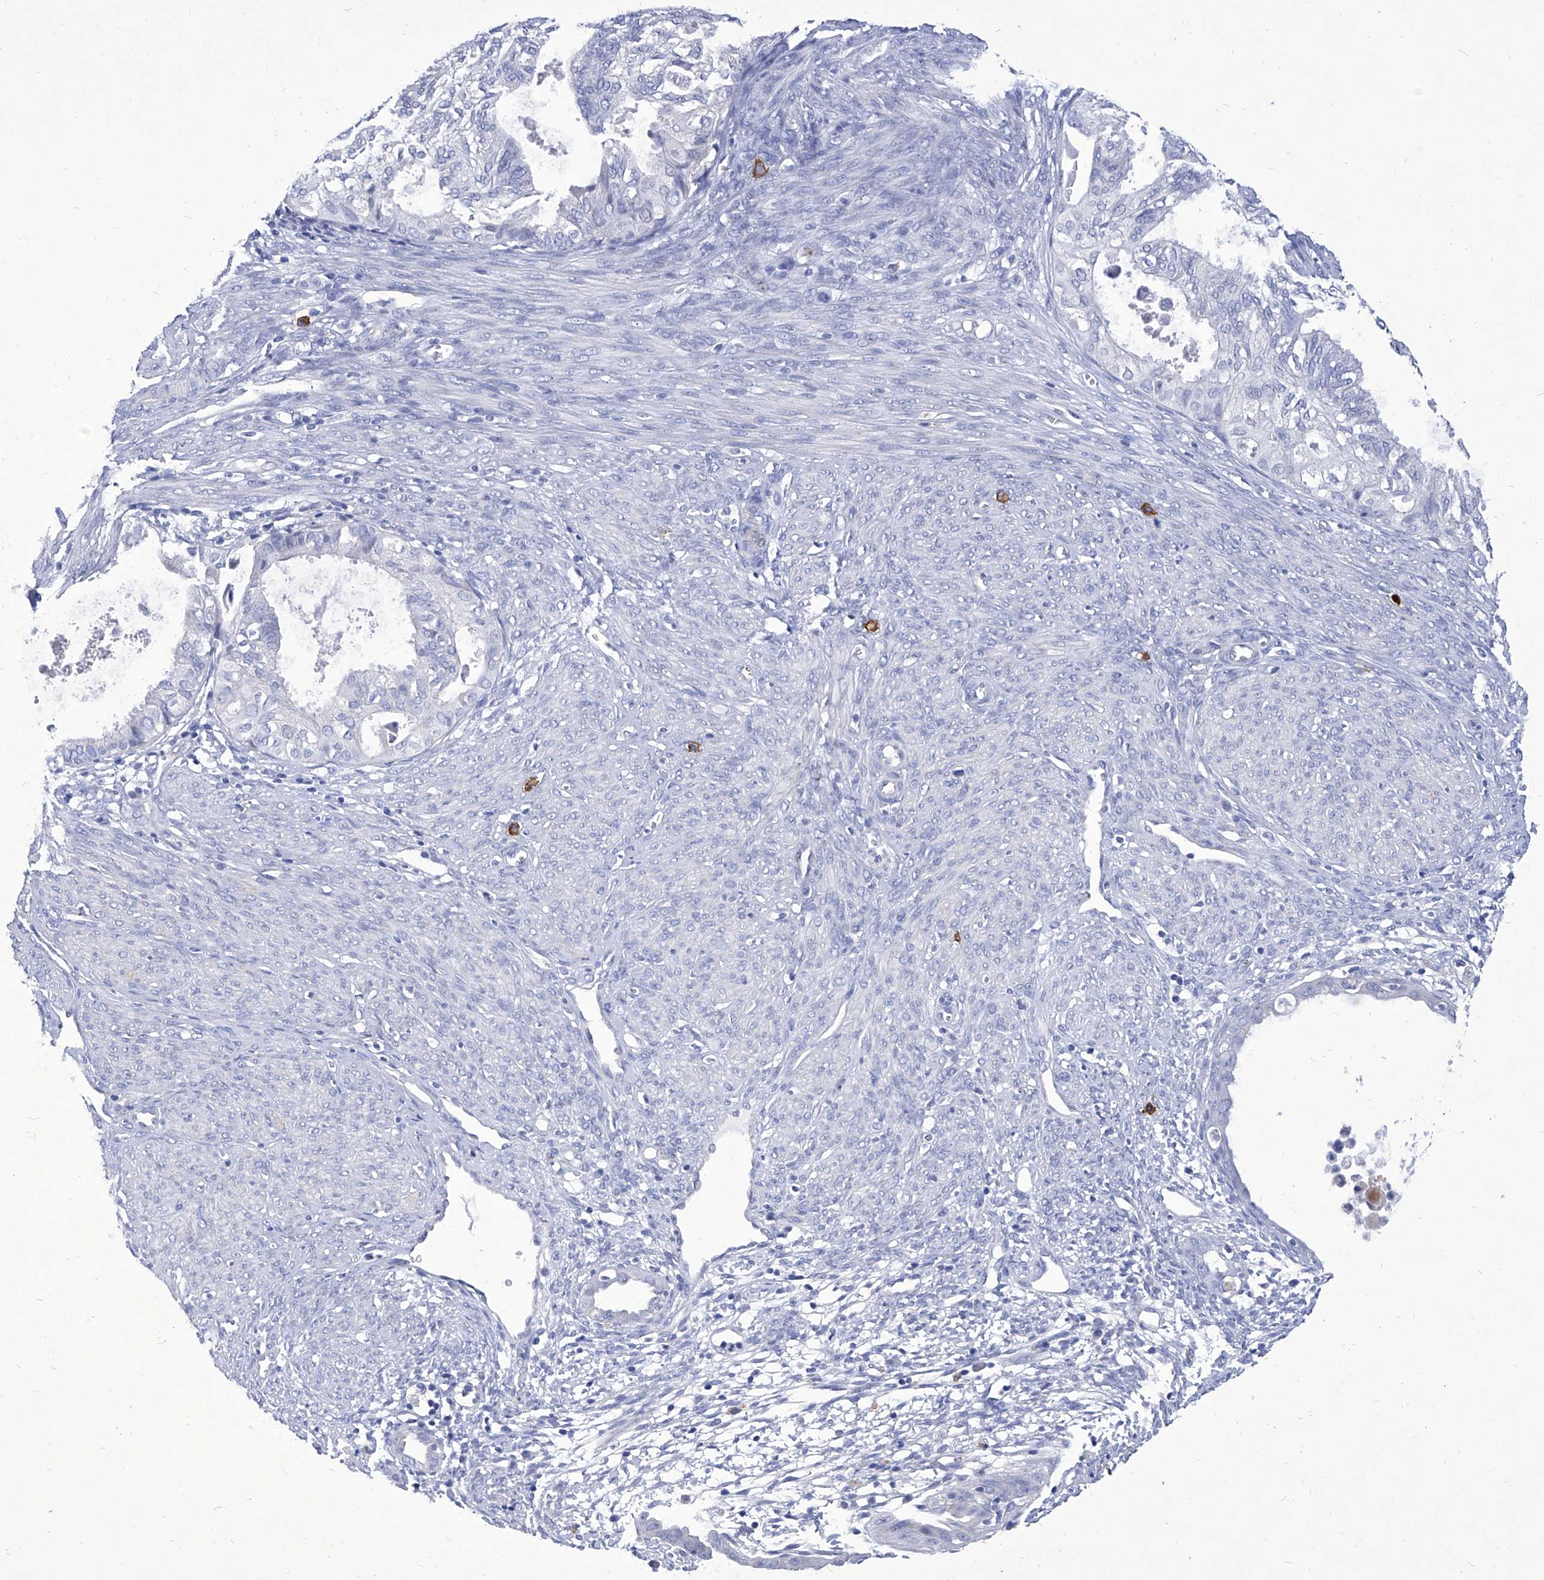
{"staining": {"intensity": "negative", "quantity": "none", "location": "none"}, "tissue": "cervical cancer", "cell_type": "Tumor cells", "image_type": "cancer", "snomed": [{"axis": "morphology", "description": "Normal tissue, NOS"}, {"axis": "morphology", "description": "Adenocarcinoma, NOS"}, {"axis": "topography", "description": "Cervix"}, {"axis": "topography", "description": "Endometrium"}], "caption": "High power microscopy image of an immunohistochemistry (IHC) image of cervical cancer, revealing no significant staining in tumor cells. Nuclei are stained in blue.", "gene": "IFNL2", "patient": {"sex": "female", "age": 86}}